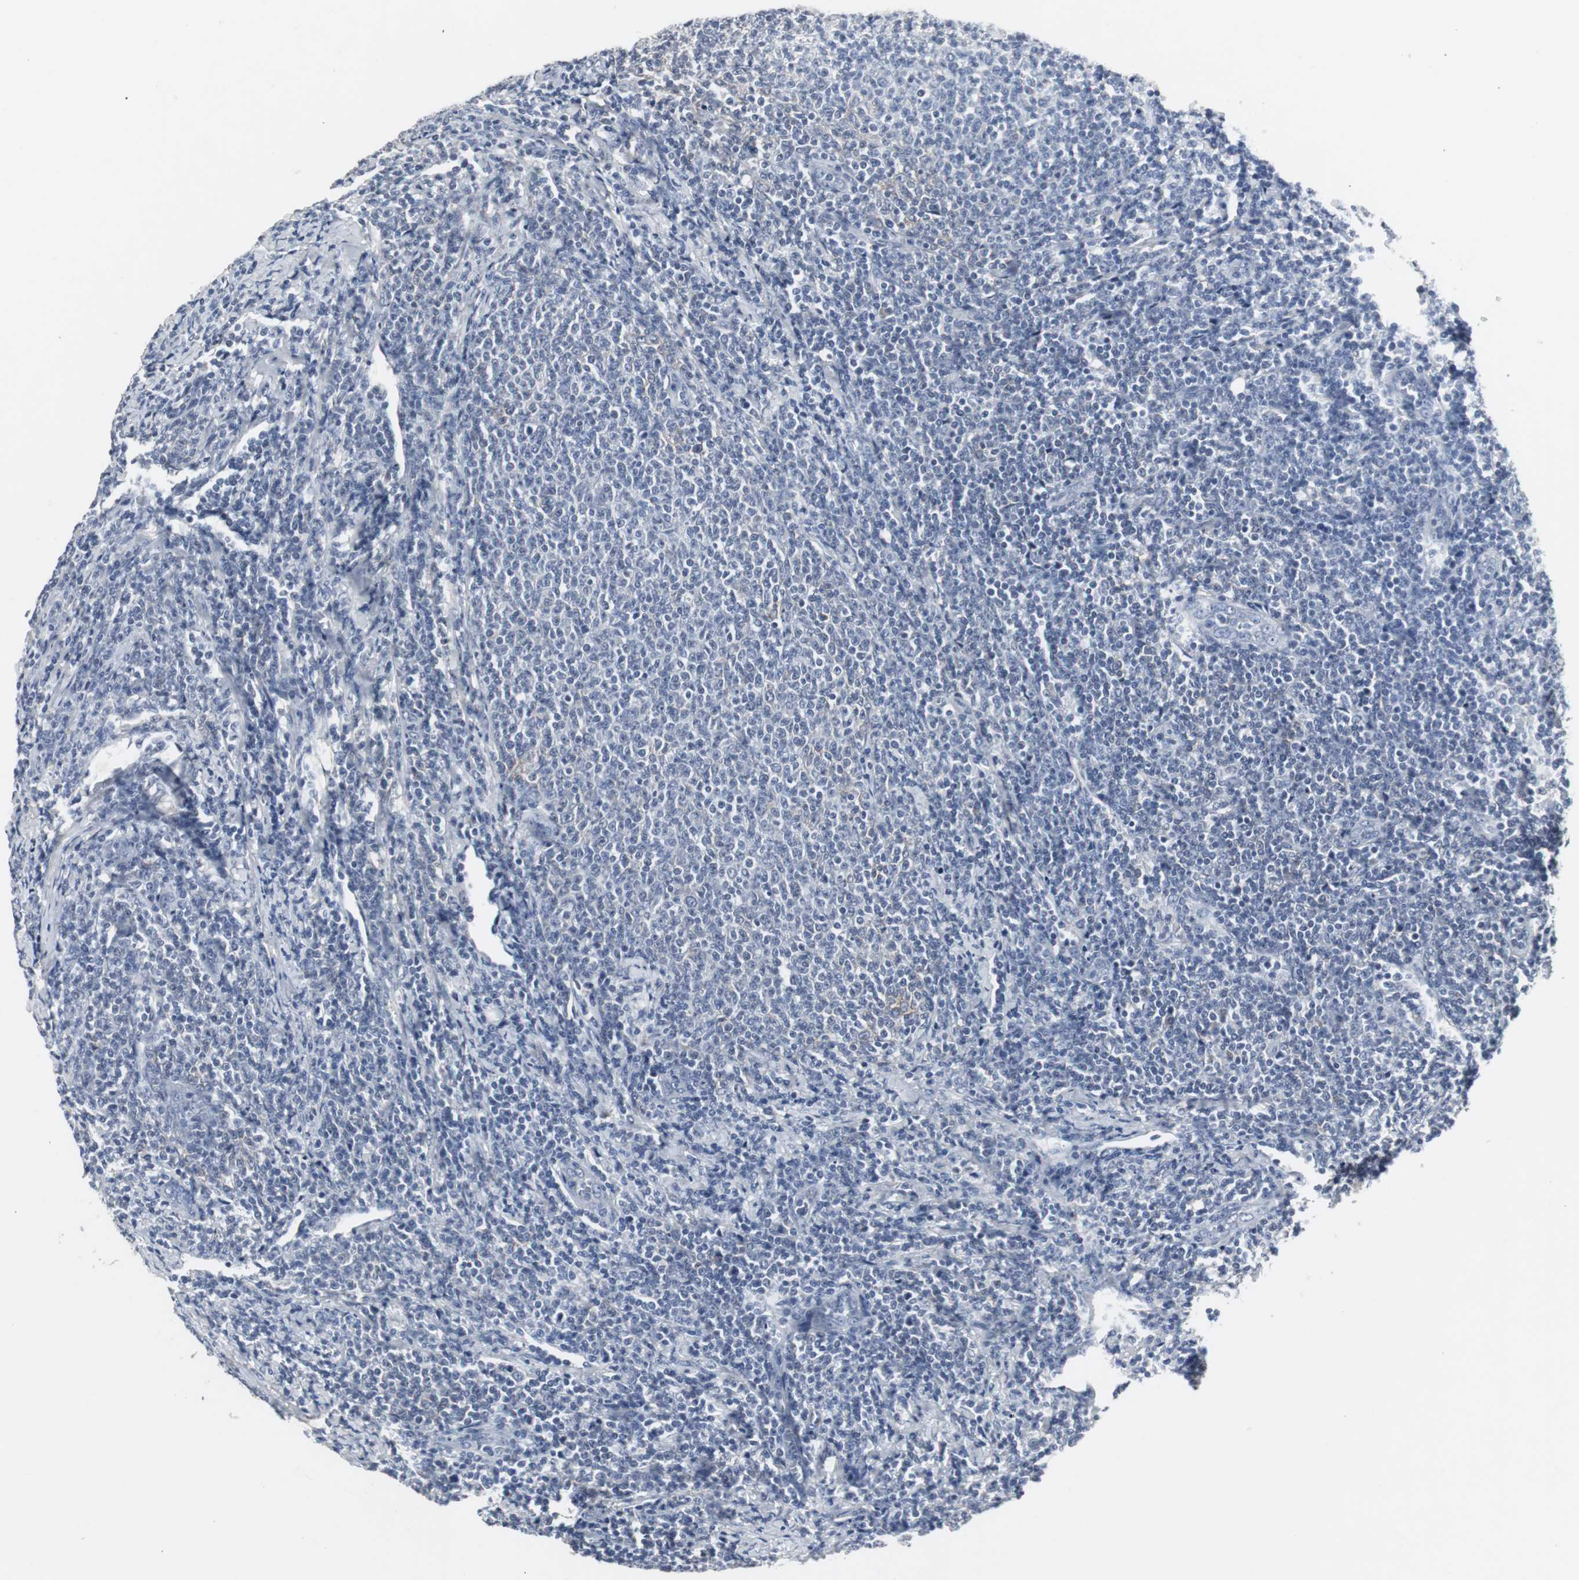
{"staining": {"intensity": "negative", "quantity": "none", "location": "none"}, "tissue": "lymphoma", "cell_type": "Tumor cells", "image_type": "cancer", "snomed": [{"axis": "morphology", "description": "Malignant lymphoma, non-Hodgkin's type, Low grade"}, {"axis": "topography", "description": "Lymph node"}], "caption": "This is an IHC image of human lymphoma. There is no expression in tumor cells.", "gene": "ACAA1", "patient": {"sex": "male", "age": 66}}